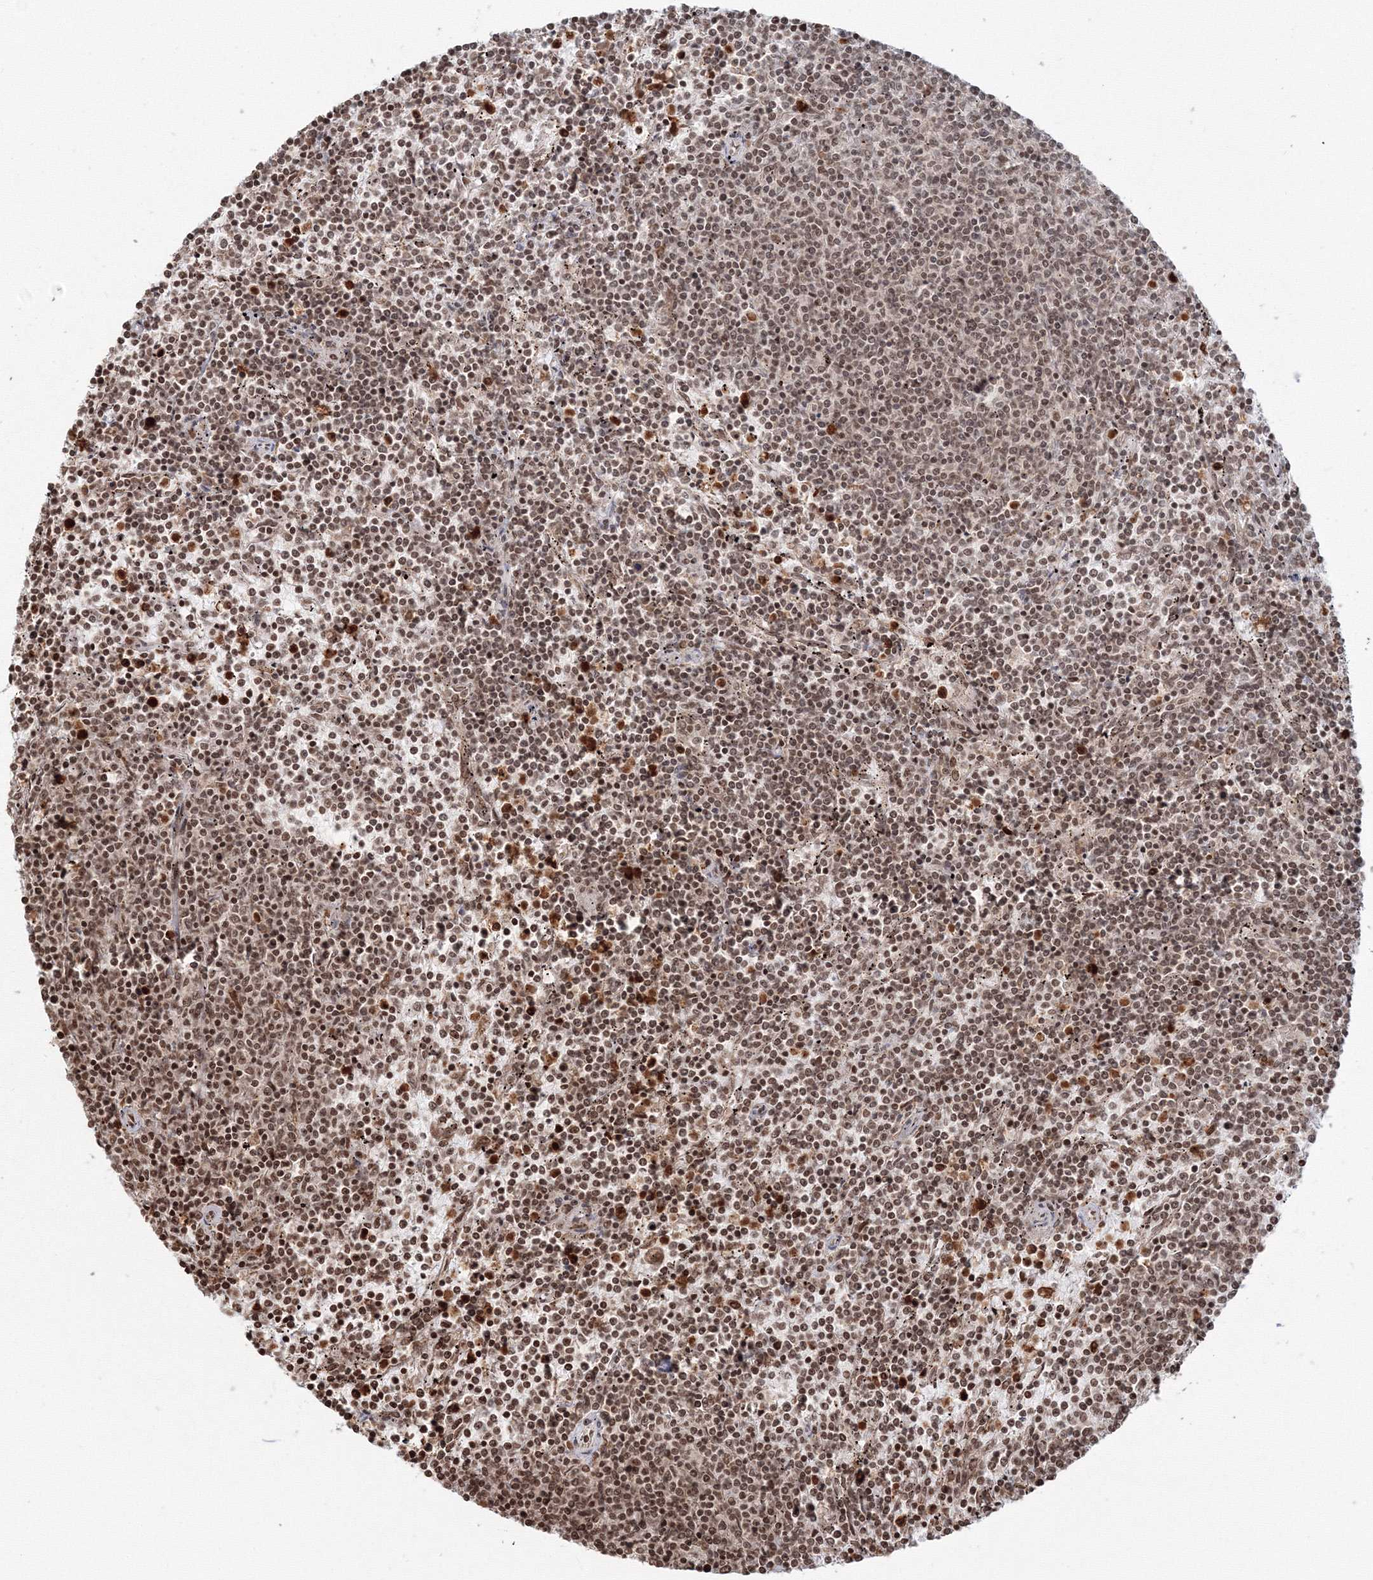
{"staining": {"intensity": "moderate", "quantity": ">75%", "location": "nuclear"}, "tissue": "lymphoma", "cell_type": "Tumor cells", "image_type": "cancer", "snomed": [{"axis": "morphology", "description": "Malignant lymphoma, non-Hodgkin's type, Low grade"}, {"axis": "topography", "description": "Spleen"}], "caption": "Moderate nuclear positivity for a protein is seen in approximately >75% of tumor cells of low-grade malignant lymphoma, non-Hodgkin's type using immunohistochemistry.", "gene": "KIF20A", "patient": {"sex": "female", "age": 50}}